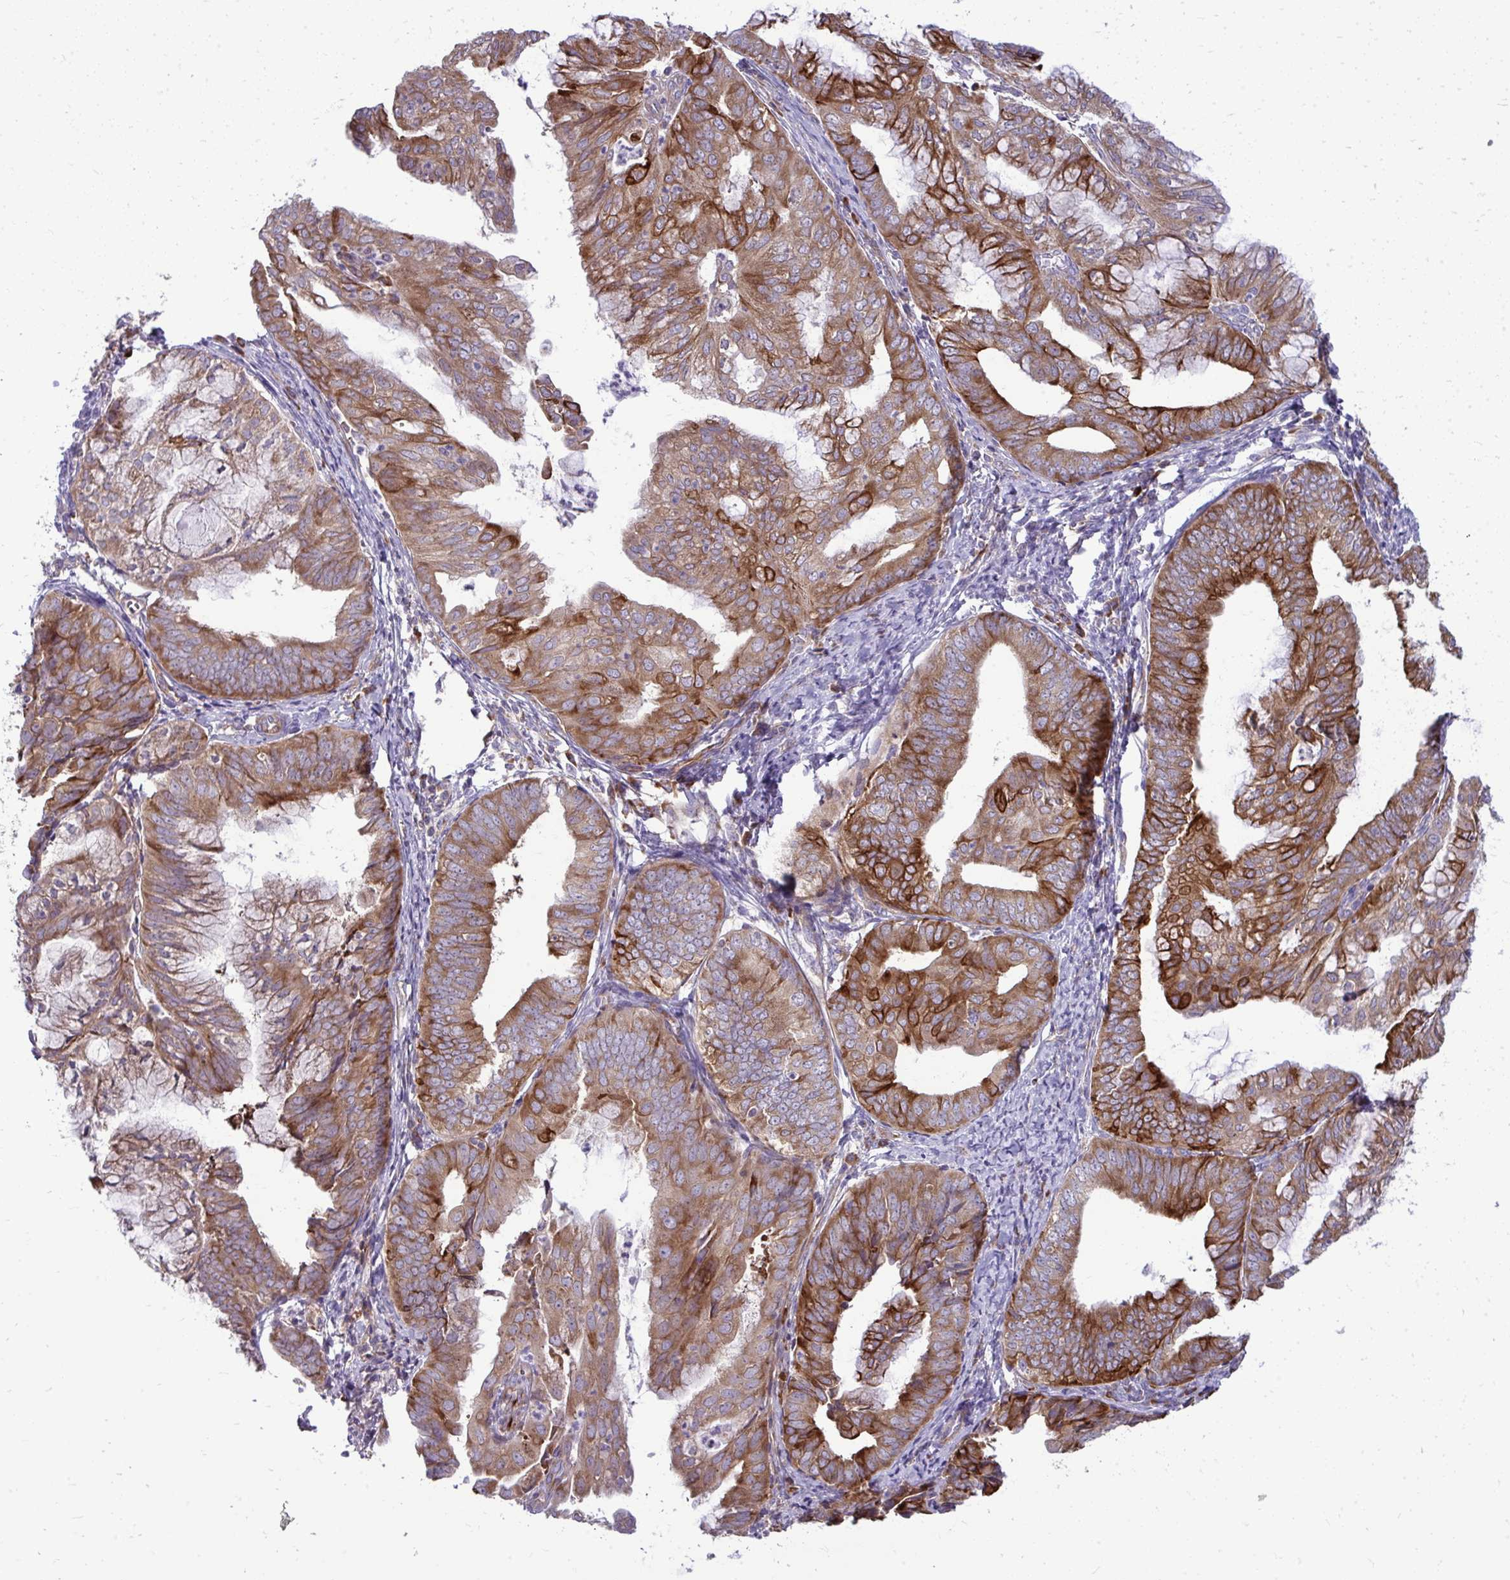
{"staining": {"intensity": "moderate", "quantity": ">75%", "location": "cytoplasmic/membranous"}, "tissue": "endometrial cancer", "cell_type": "Tumor cells", "image_type": "cancer", "snomed": [{"axis": "morphology", "description": "Adenocarcinoma, NOS"}, {"axis": "topography", "description": "Endometrium"}], "caption": "Tumor cells show medium levels of moderate cytoplasmic/membranous staining in approximately >75% of cells in human endometrial adenocarcinoma. (Brightfield microscopy of DAB IHC at high magnification).", "gene": "GFPT2", "patient": {"sex": "female", "age": 75}}